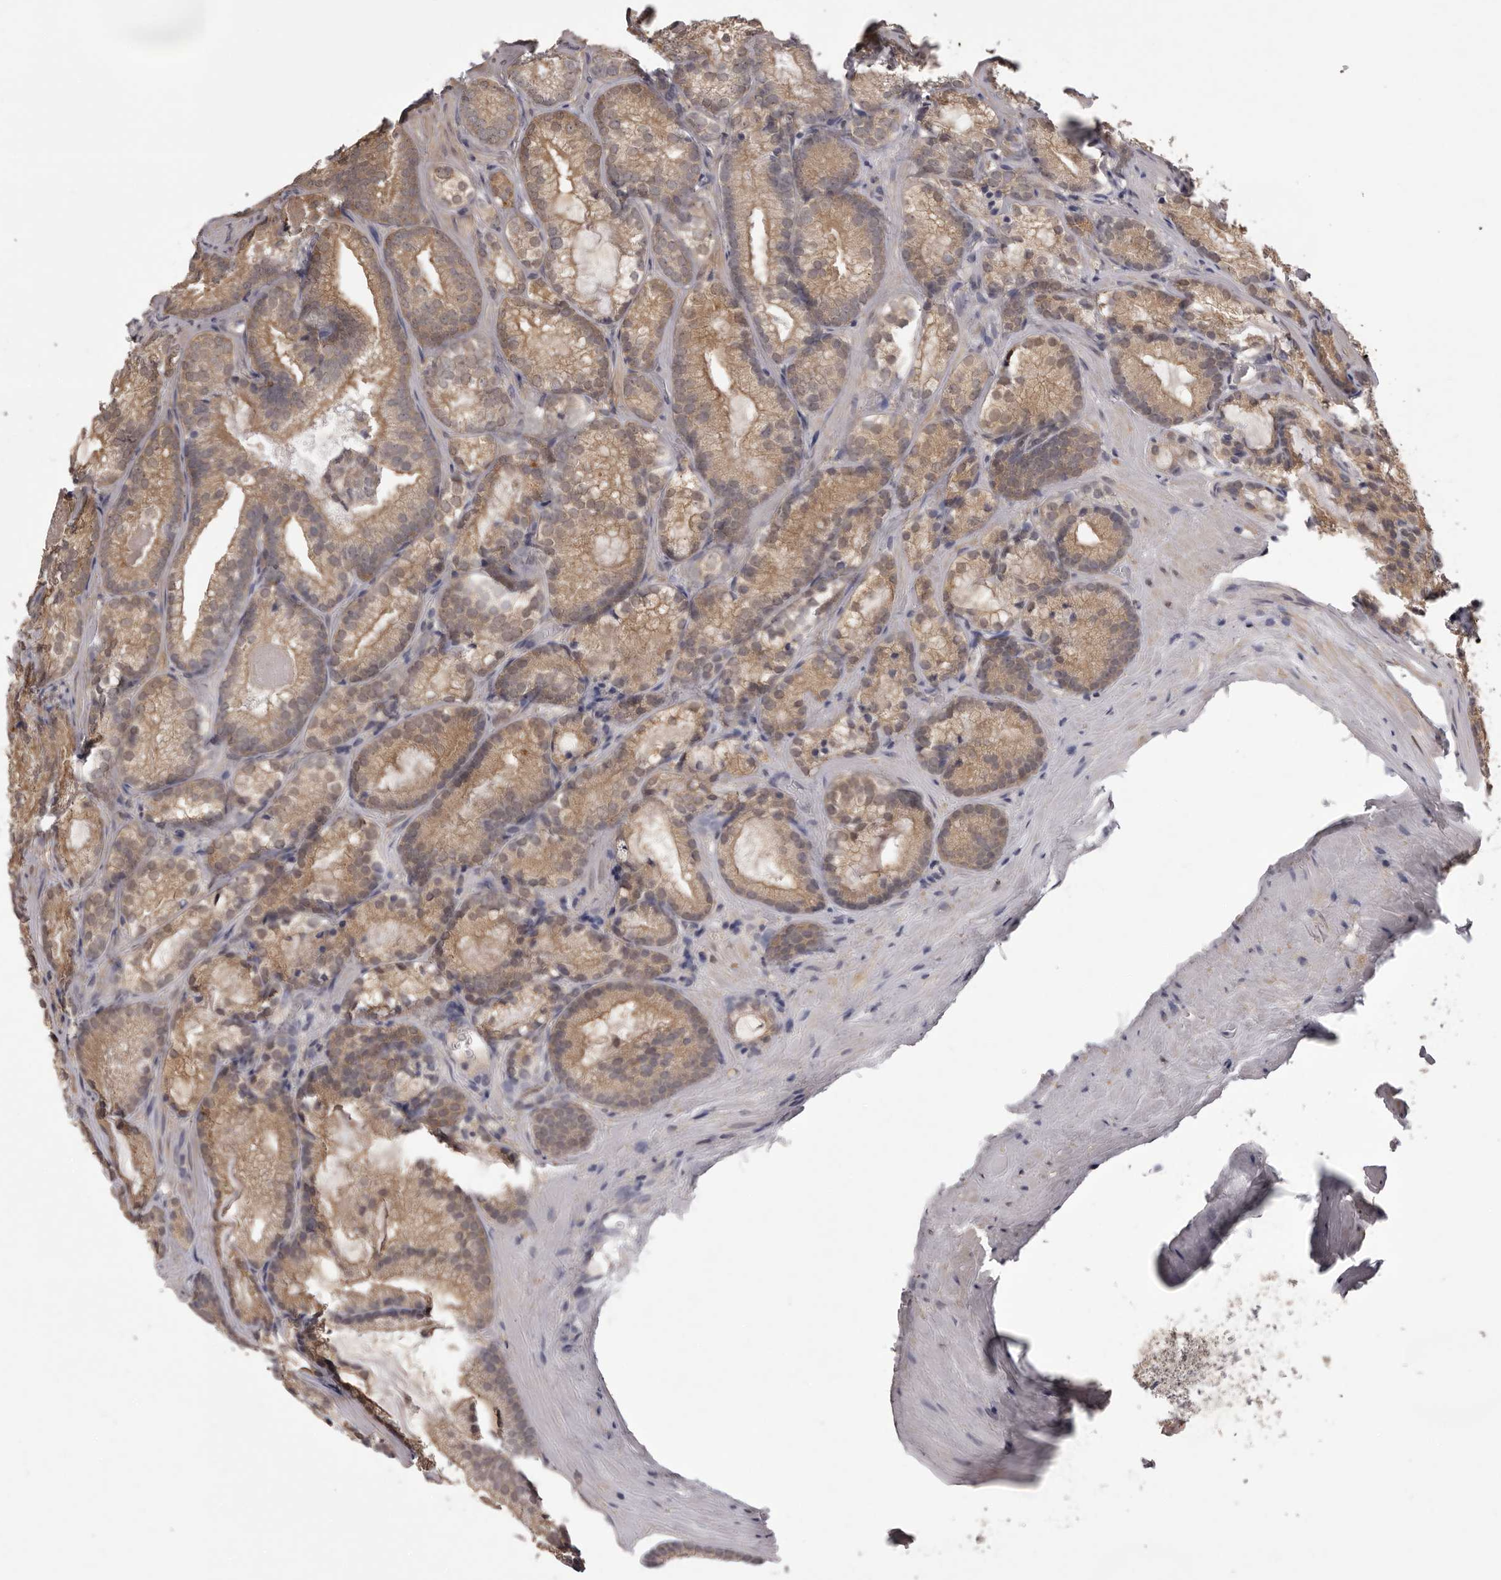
{"staining": {"intensity": "moderate", "quantity": ">75%", "location": "cytoplasmic/membranous"}, "tissue": "prostate cancer", "cell_type": "Tumor cells", "image_type": "cancer", "snomed": [{"axis": "morphology", "description": "Adenocarcinoma, Low grade"}, {"axis": "topography", "description": "Prostate"}], "caption": "Immunohistochemical staining of prostate low-grade adenocarcinoma shows medium levels of moderate cytoplasmic/membranous protein positivity in about >75% of tumor cells. (brown staining indicates protein expression, while blue staining denotes nuclei).", "gene": "MDH1", "patient": {"sex": "male", "age": 72}}